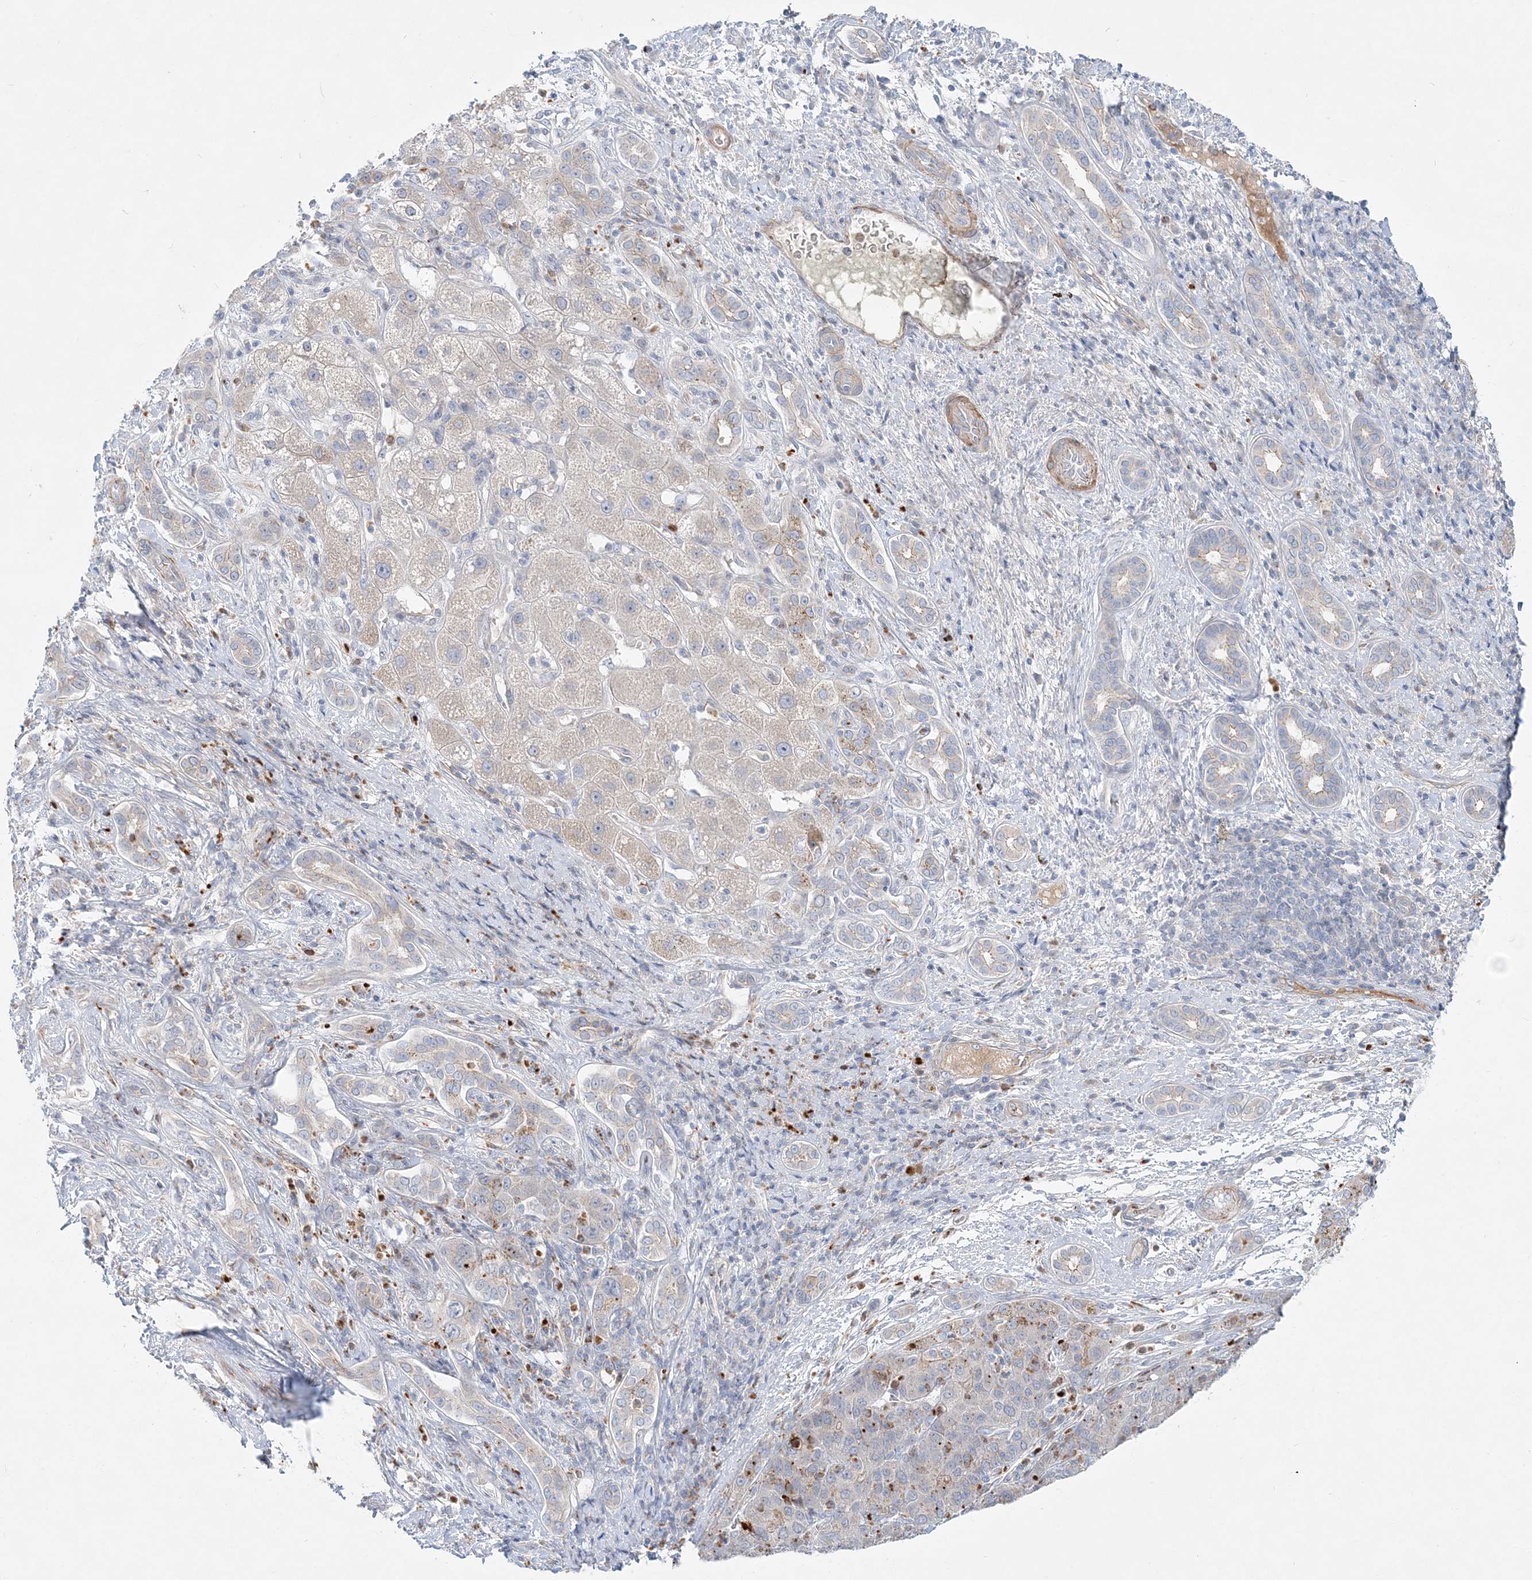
{"staining": {"intensity": "moderate", "quantity": "<25%", "location": "cytoplasmic/membranous"}, "tissue": "liver cancer", "cell_type": "Tumor cells", "image_type": "cancer", "snomed": [{"axis": "morphology", "description": "Carcinoma, Hepatocellular, NOS"}, {"axis": "topography", "description": "Liver"}], "caption": "Immunohistochemistry histopathology image of neoplastic tissue: human liver cancer stained using IHC demonstrates low levels of moderate protein expression localized specifically in the cytoplasmic/membranous of tumor cells, appearing as a cytoplasmic/membranous brown color.", "gene": "DNAH5", "patient": {"sex": "male", "age": 65}}